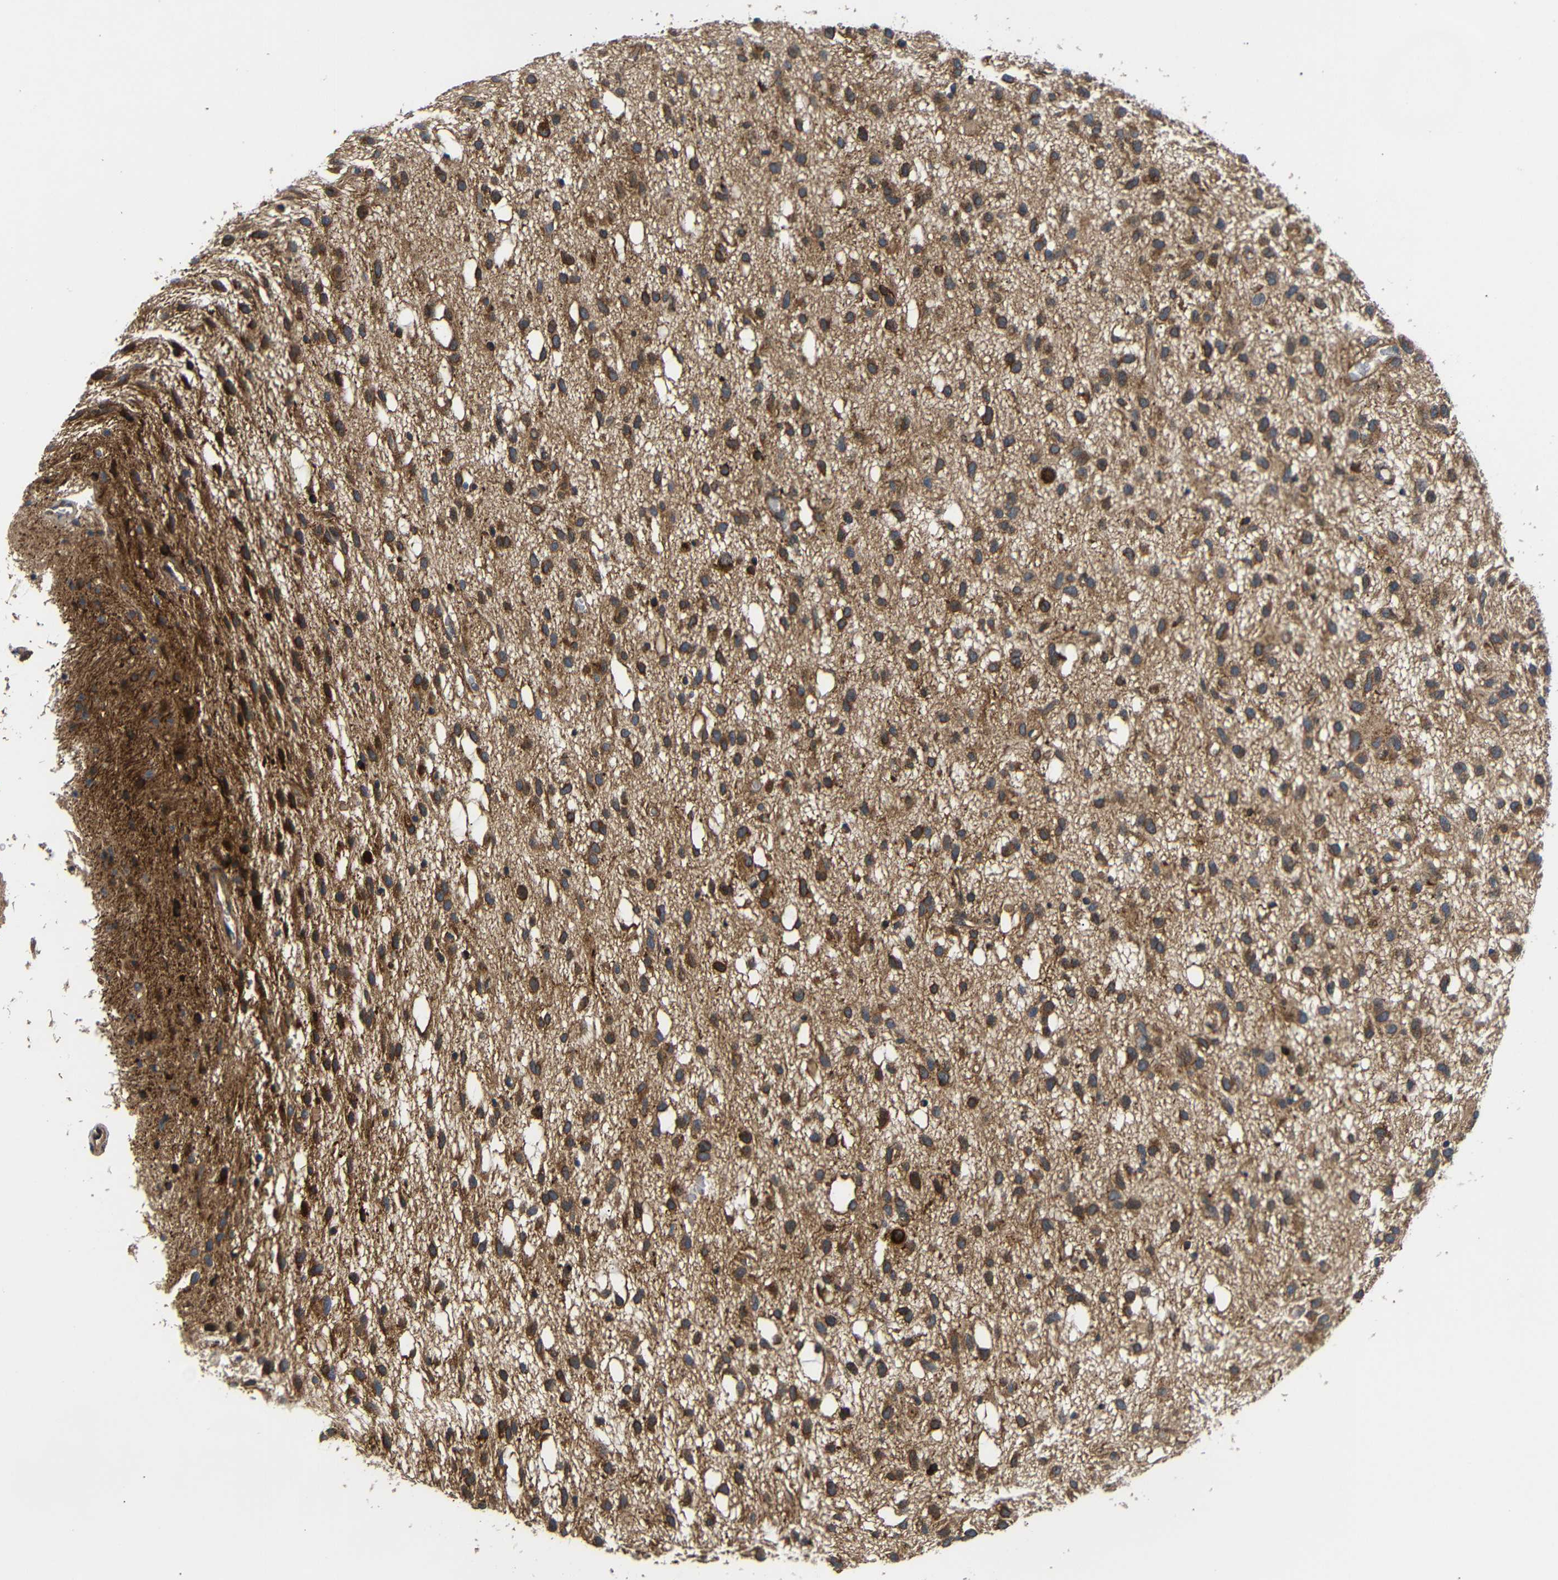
{"staining": {"intensity": "moderate", "quantity": ">75%", "location": "cytoplasmic/membranous"}, "tissue": "glioma", "cell_type": "Tumor cells", "image_type": "cancer", "snomed": [{"axis": "morphology", "description": "Glioma, malignant, Low grade"}, {"axis": "topography", "description": "Brain"}], "caption": "Brown immunohistochemical staining in glioma displays moderate cytoplasmic/membranous expression in about >75% of tumor cells. (DAB (3,3'-diaminobenzidine) IHC with brightfield microscopy, high magnification).", "gene": "KANK4", "patient": {"sex": "male", "age": 77}}